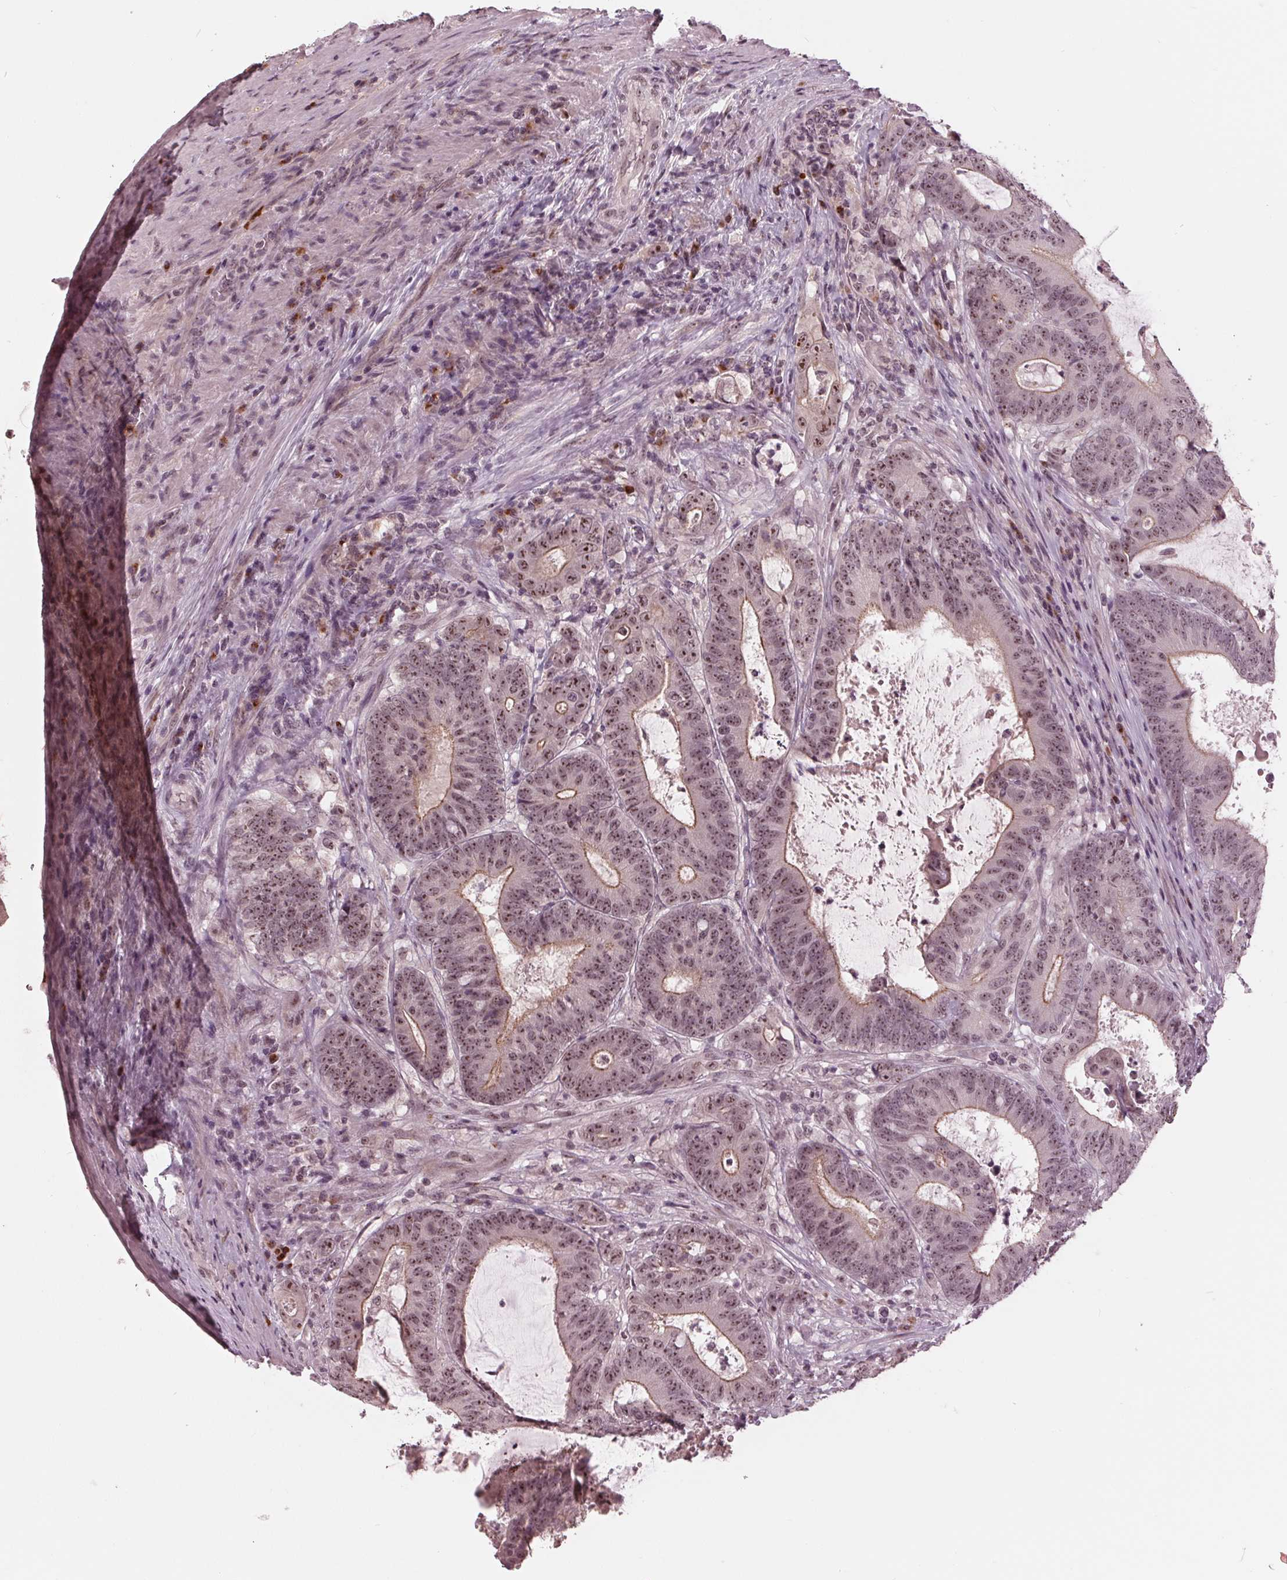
{"staining": {"intensity": "moderate", "quantity": ">75%", "location": "cytoplasmic/membranous,nuclear"}, "tissue": "colorectal cancer", "cell_type": "Tumor cells", "image_type": "cancer", "snomed": [{"axis": "morphology", "description": "Adenocarcinoma, NOS"}, {"axis": "topography", "description": "Colon"}], "caption": "Immunohistochemistry (IHC) of colorectal cancer reveals medium levels of moderate cytoplasmic/membranous and nuclear expression in approximately >75% of tumor cells.", "gene": "SLX4", "patient": {"sex": "female", "age": 43}}